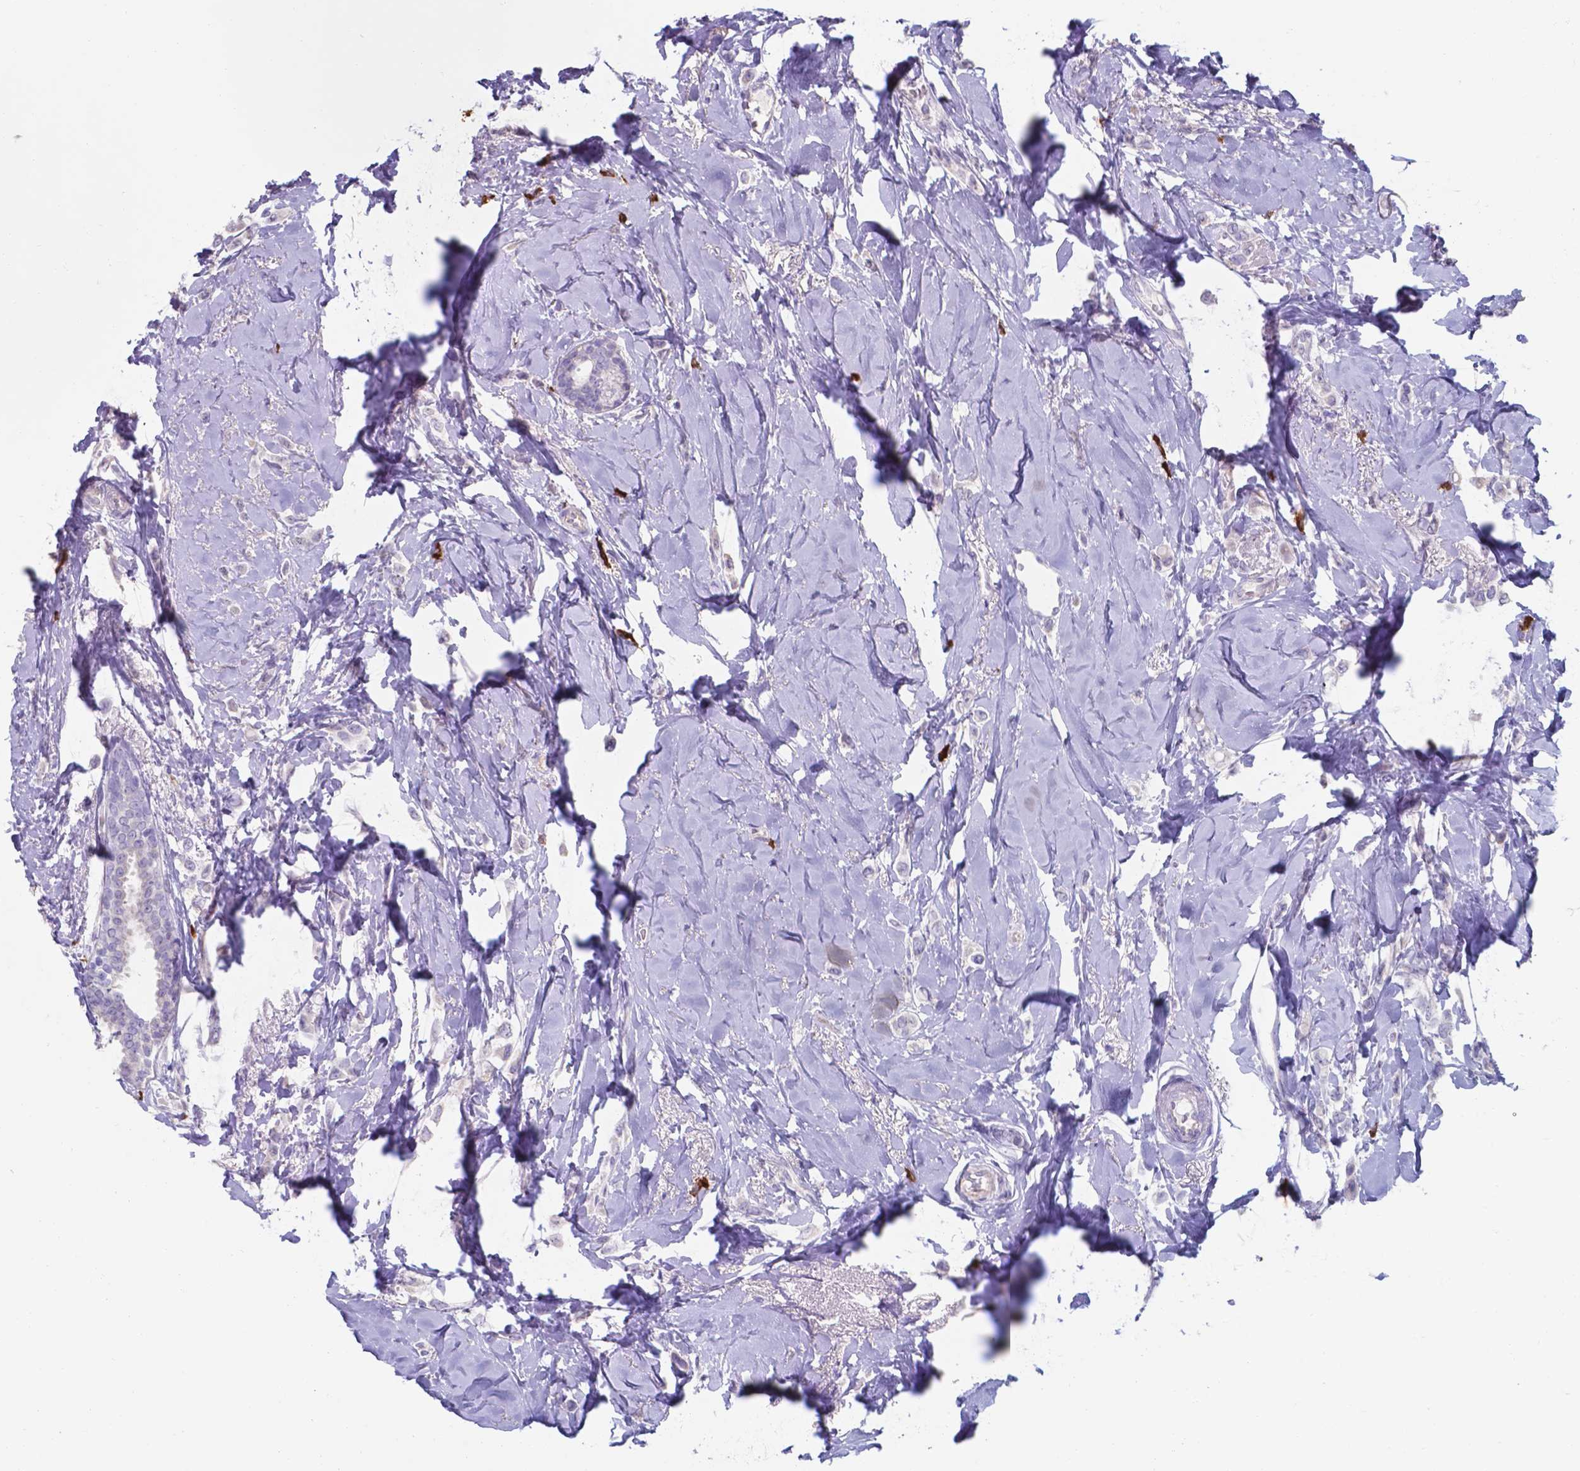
{"staining": {"intensity": "negative", "quantity": "none", "location": "none"}, "tissue": "breast cancer", "cell_type": "Tumor cells", "image_type": "cancer", "snomed": [{"axis": "morphology", "description": "Lobular carcinoma"}, {"axis": "topography", "description": "Breast"}], "caption": "This is an immunohistochemistry photomicrograph of human breast cancer. There is no staining in tumor cells.", "gene": "UBE2J1", "patient": {"sex": "female", "age": 66}}